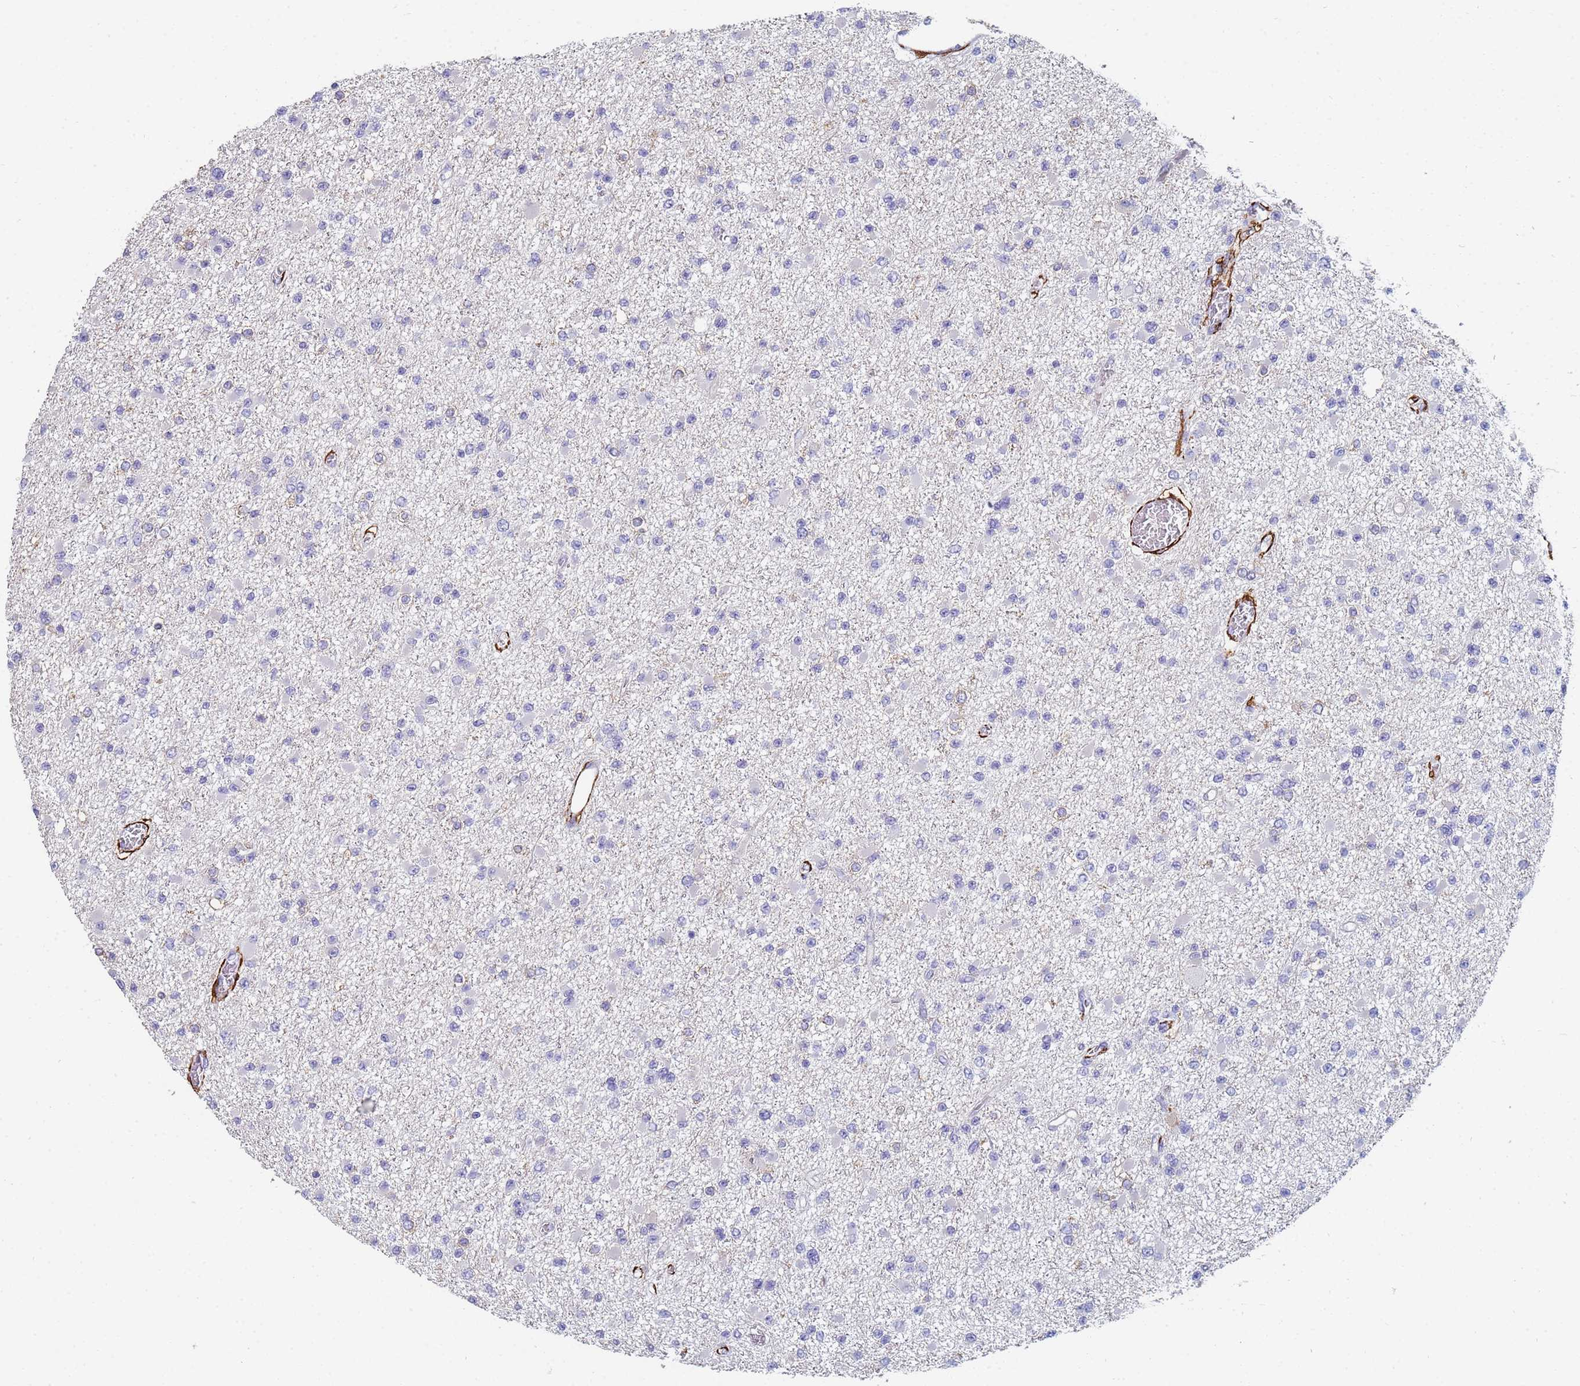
{"staining": {"intensity": "negative", "quantity": "none", "location": "none"}, "tissue": "glioma", "cell_type": "Tumor cells", "image_type": "cancer", "snomed": [{"axis": "morphology", "description": "Glioma, malignant, Low grade"}, {"axis": "topography", "description": "Brain"}], "caption": "This is a photomicrograph of immunohistochemistry (IHC) staining of glioma, which shows no positivity in tumor cells.", "gene": "ABCA8", "patient": {"sex": "female", "age": 22}}